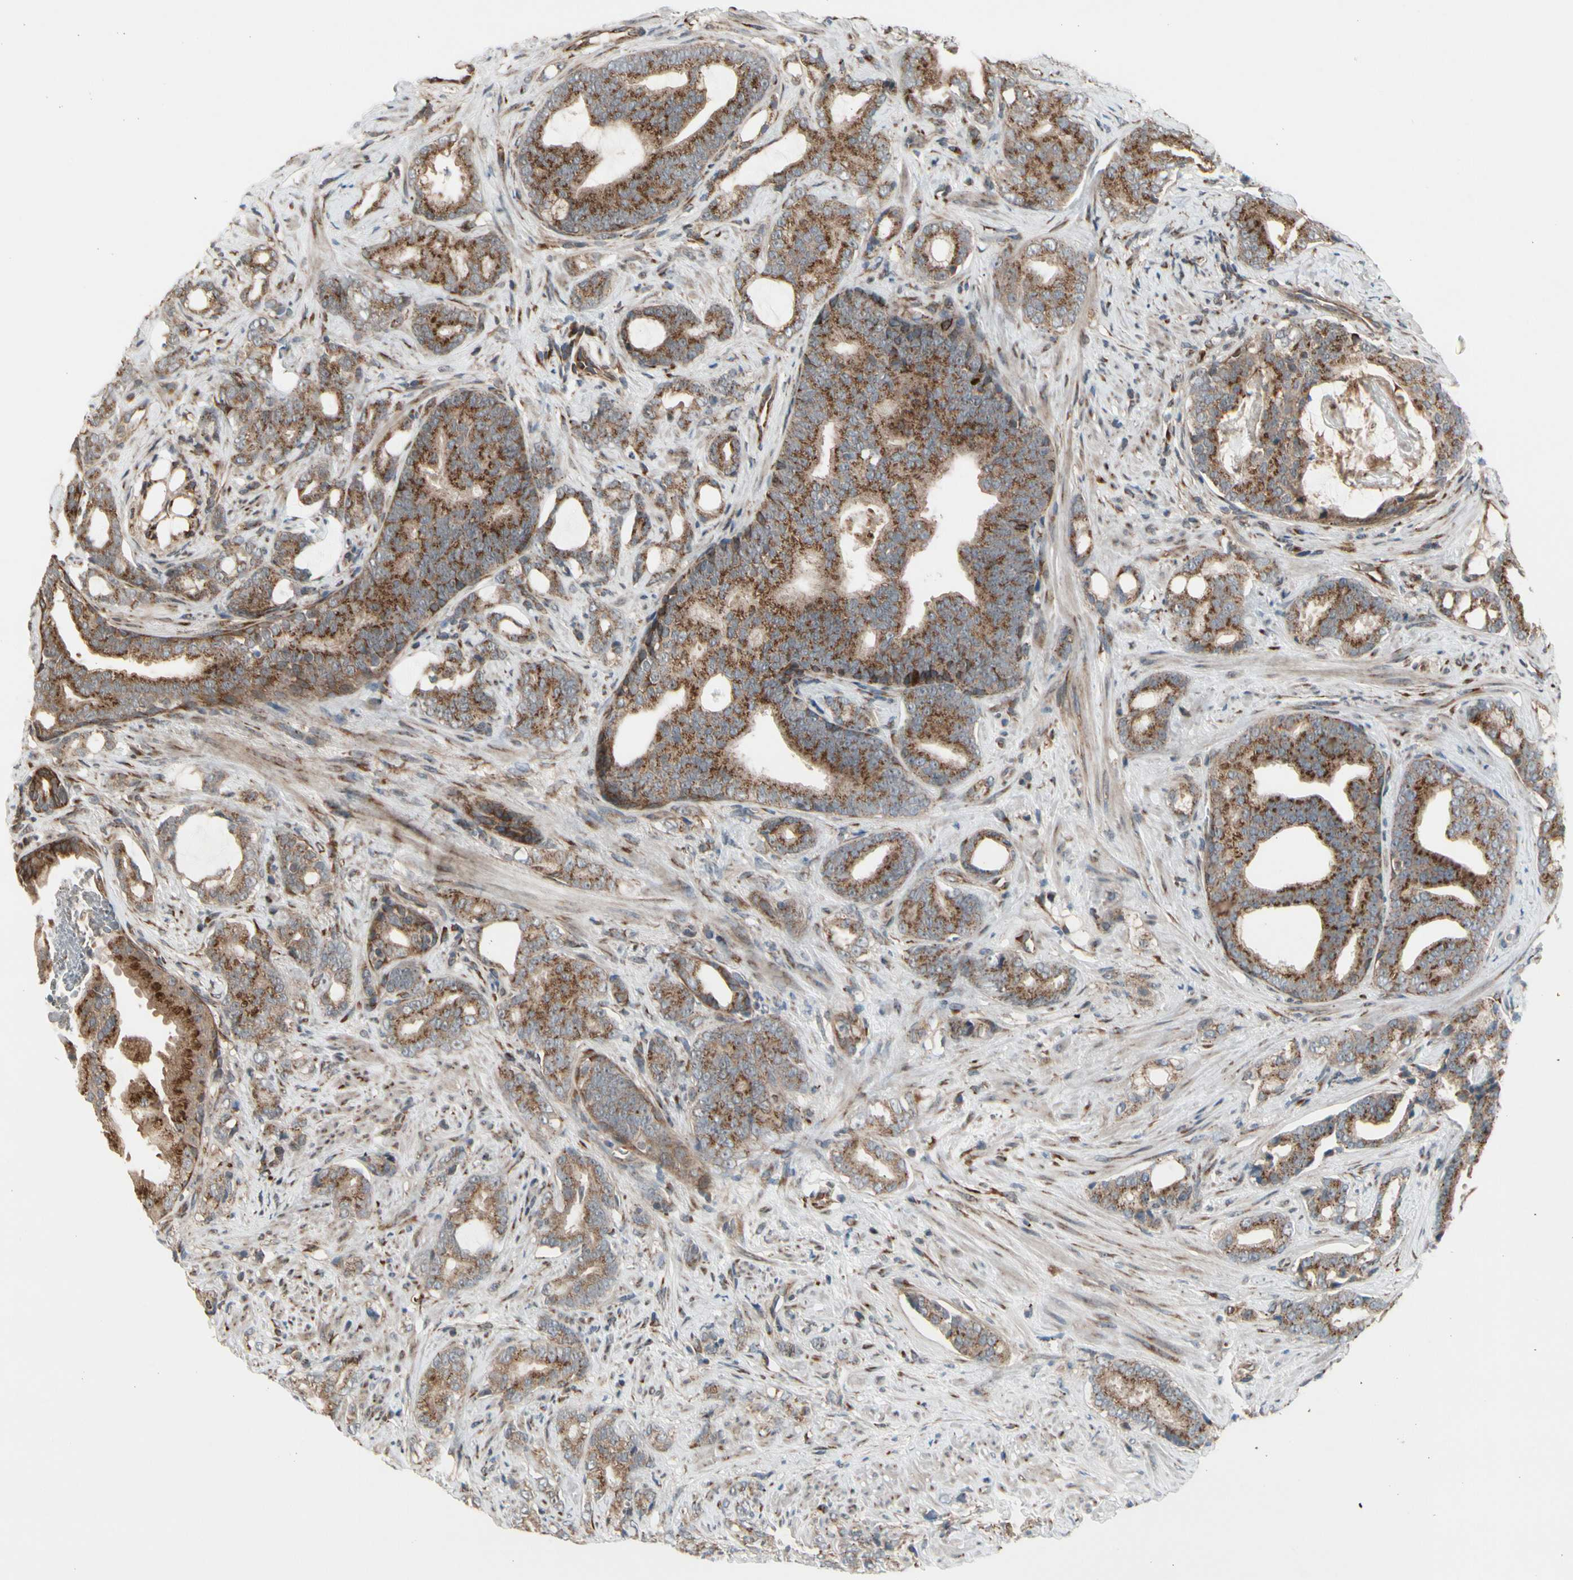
{"staining": {"intensity": "strong", "quantity": ">75%", "location": "cytoplasmic/membranous"}, "tissue": "prostate cancer", "cell_type": "Tumor cells", "image_type": "cancer", "snomed": [{"axis": "morphology", "description": "Adenocarcinoma, Low grade"}, {"axis": "topography", "description": "Prostate"}], "caption": "Prostate cancer stained with a brown dye demonstrates strong cytoplasmic/membranous positive staining in approximately >75% of tumor cells.", "gene": "SLC39A9", "patient": {"sex": "male", "age": 58}}